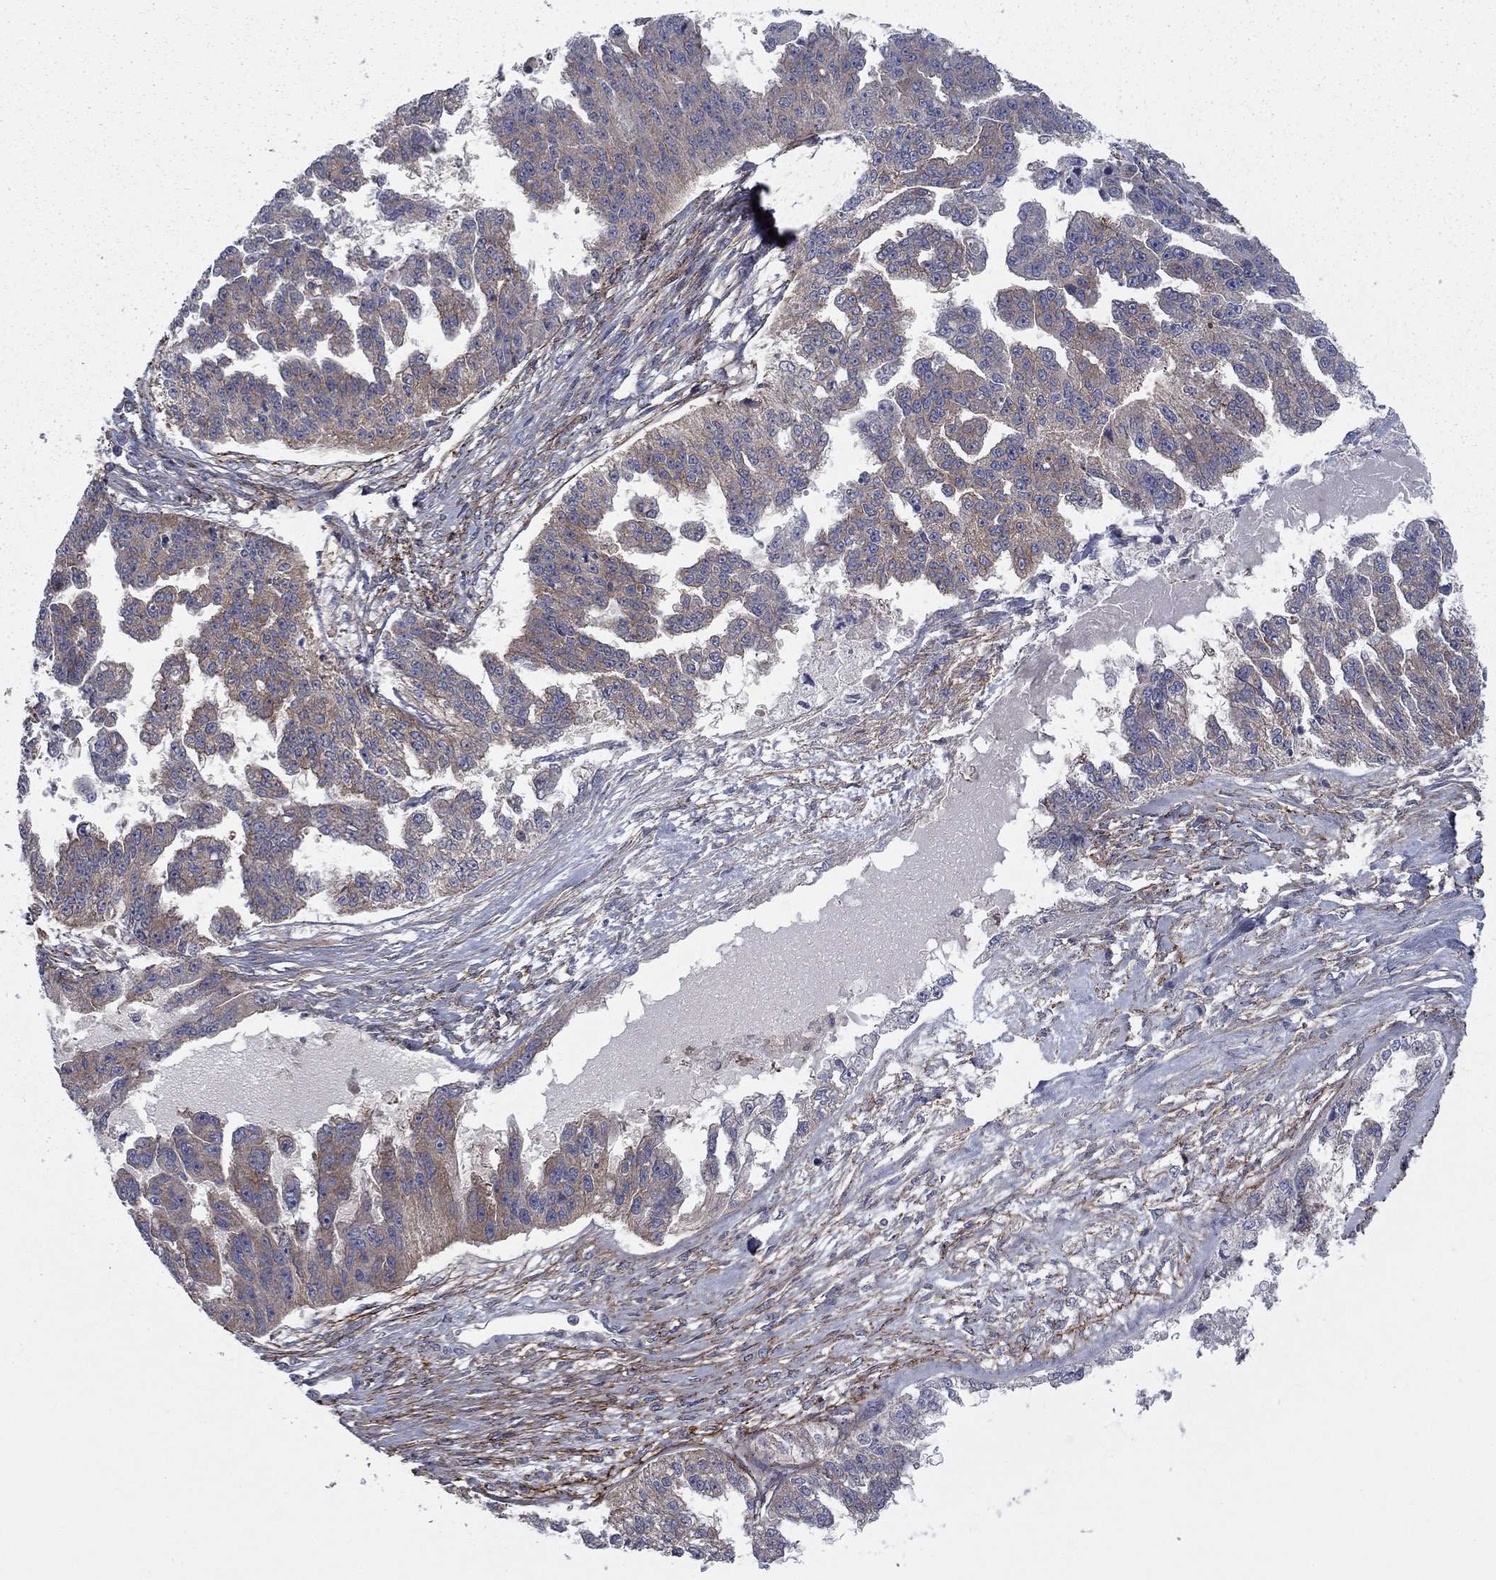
{"staining": {"intensity": "weak", "quantity": "25%-75%", "location": "cytoplasmic/membranous"}, "tissue": "ovarian cancer", "cell_type": "Tumor cells", "image_type": "cancer", "snomed": [{"axis": "morphology", "description": "Cystadenocarcinoma, serous, NOS"}, {"axis": "topography", "description": "Ovary"}], "caption": "Immunohistochemical staining of ovarian serous cystadenocarcinoma exhibits low levels of weak cytoplasmic/membranous expression in about 25%-75% of tumor cells.", "gene": "RNF123", "patient": {"sex": "female", "age": 58}}